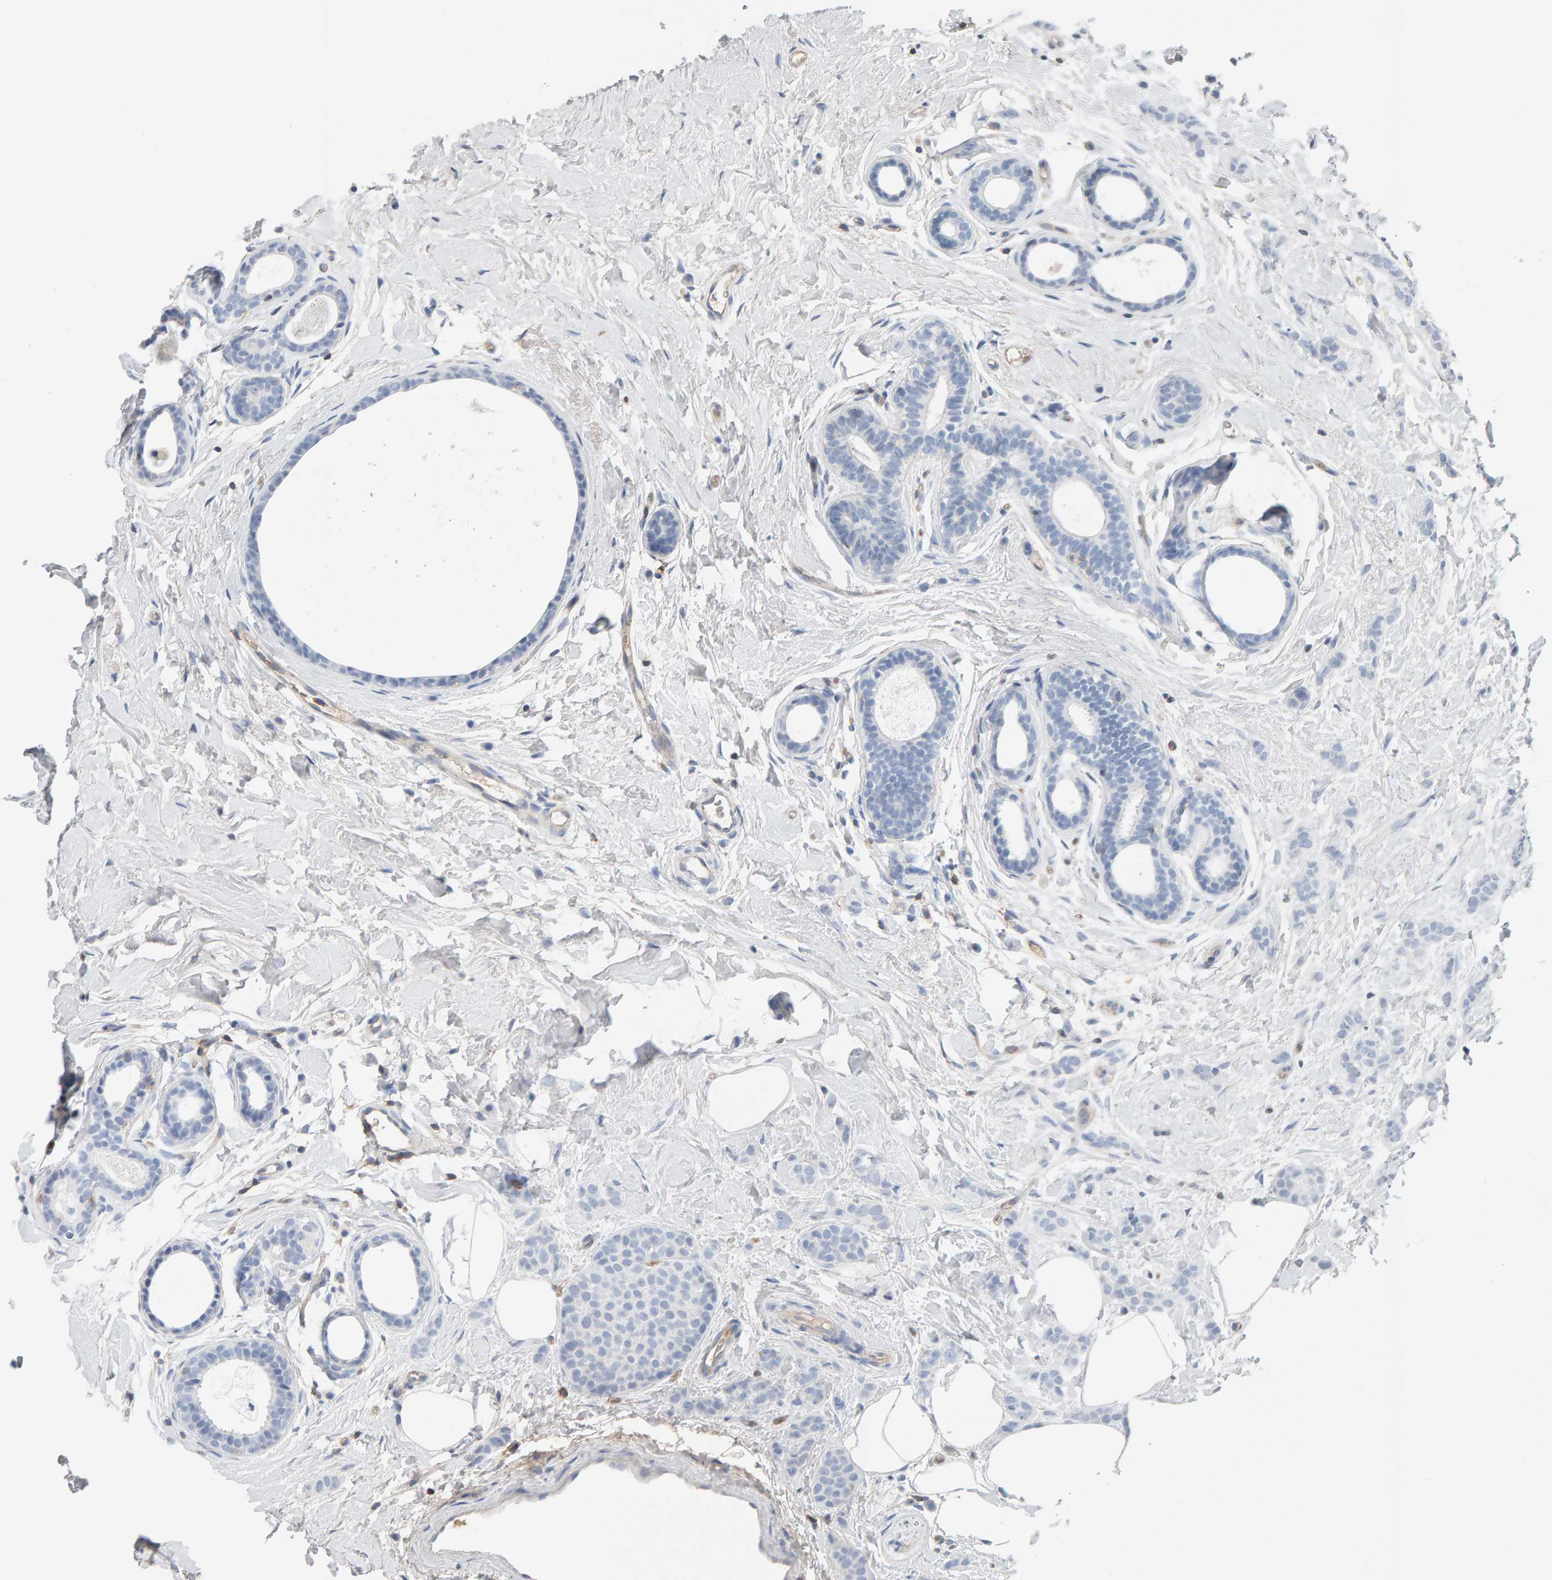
{"staining": {"intensity": "negative", "quantity": "none", "location": "none"}, "tissue": "breast cancer", "cell_type": "Tumor cells", "image_type": "cancer", "snomed": [{"axis": "morphology", "description": "Lobular carcinoma, in situ"}, {"axis": "morphology", "description": "Lobular carcinoma"}, {"axis": "topography", "description": "Breast"}], "caption": "Immunohistochemistry micrograph of neoplastic tissue: breast lobular carcinoma stained with DAB shows no significant protein expression in tumor cells.", "gene": "FYN", "patient": {"sex": "female", "age": 41}}